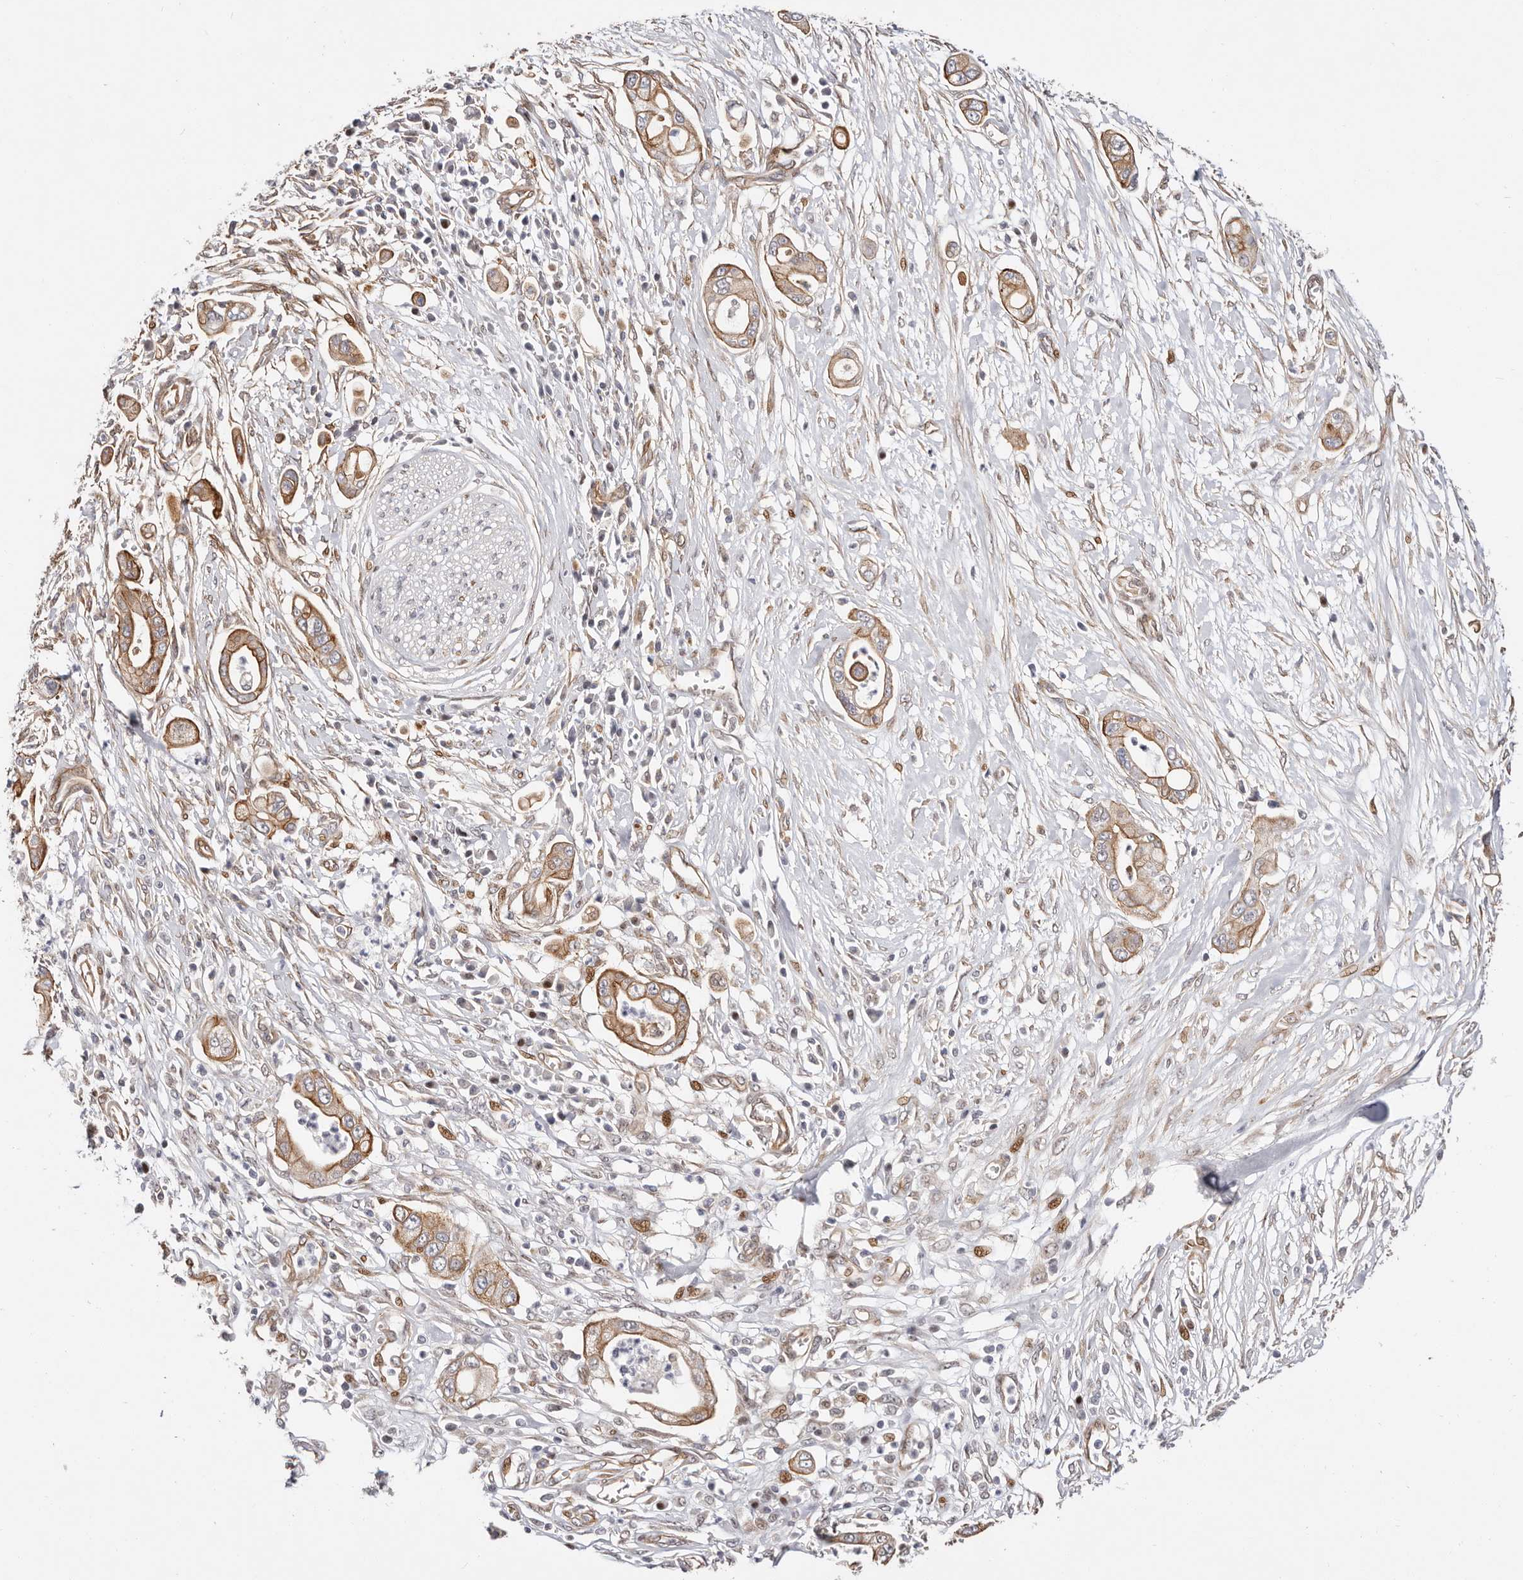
{"staining": {"intensity": "moderate", "quantity": ">75%", "location": "cytoplasmic/membranous,nuclear"}, "tissue": "pancreatic cancer", "cell_type": "Tumor cells", "image_type": "cancer", "snomed": [{"axis": "morphology", "description": "Adenocarcinoma, NOS"}, {"axis": "topography", "description": "Pancreas"}], "caption": "A high-resolution photomicrograph shows IHC staining of pancreatic cancer, which demonstrates moderate cytoplasmic/membranous and nuclear positivity in about >75% of tumor cells.", "gene": "EPHX3", "patient": {"sex": "male", "age": 68}}